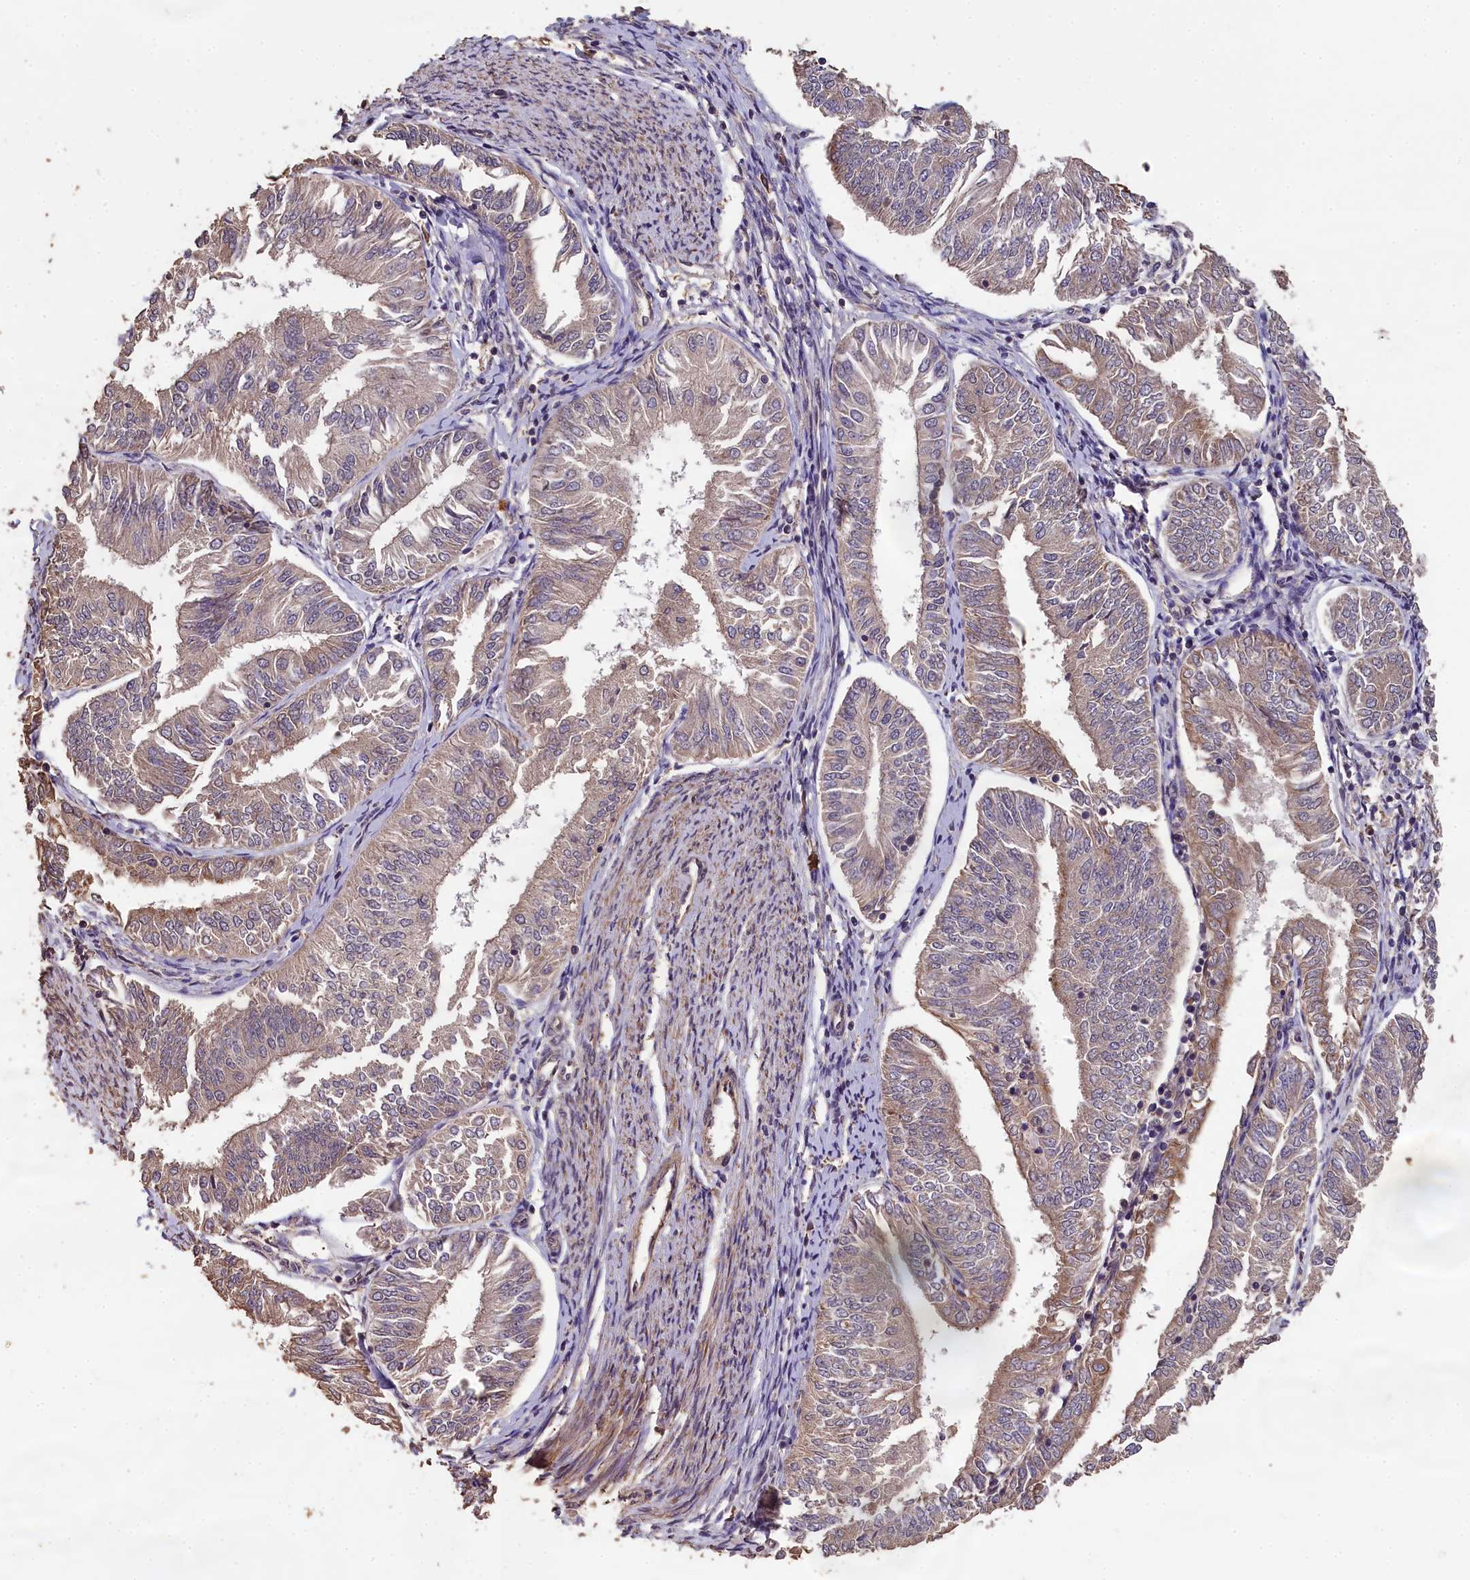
{"staining": {"intensity": "weak", "quantity": "<25%", "location": "cytoplasmic/membranous"}, "tissue": "endometrial cancer", "cell_type": "Tumor cells", "image_type": "cancer", "snomed": [{"axis": "morphology", "description": "Adenocarcinoma, NOS"}, {"axis": "topography", "description": "Endometrium"}], "caption": "IHC photomicrograph of adenocarcinoma (endometrial) stained for a protein (brown), which reveals no expression in tumor cells.", "gene": "CHD9", "patient": {"sex": "female", "age": 58}}